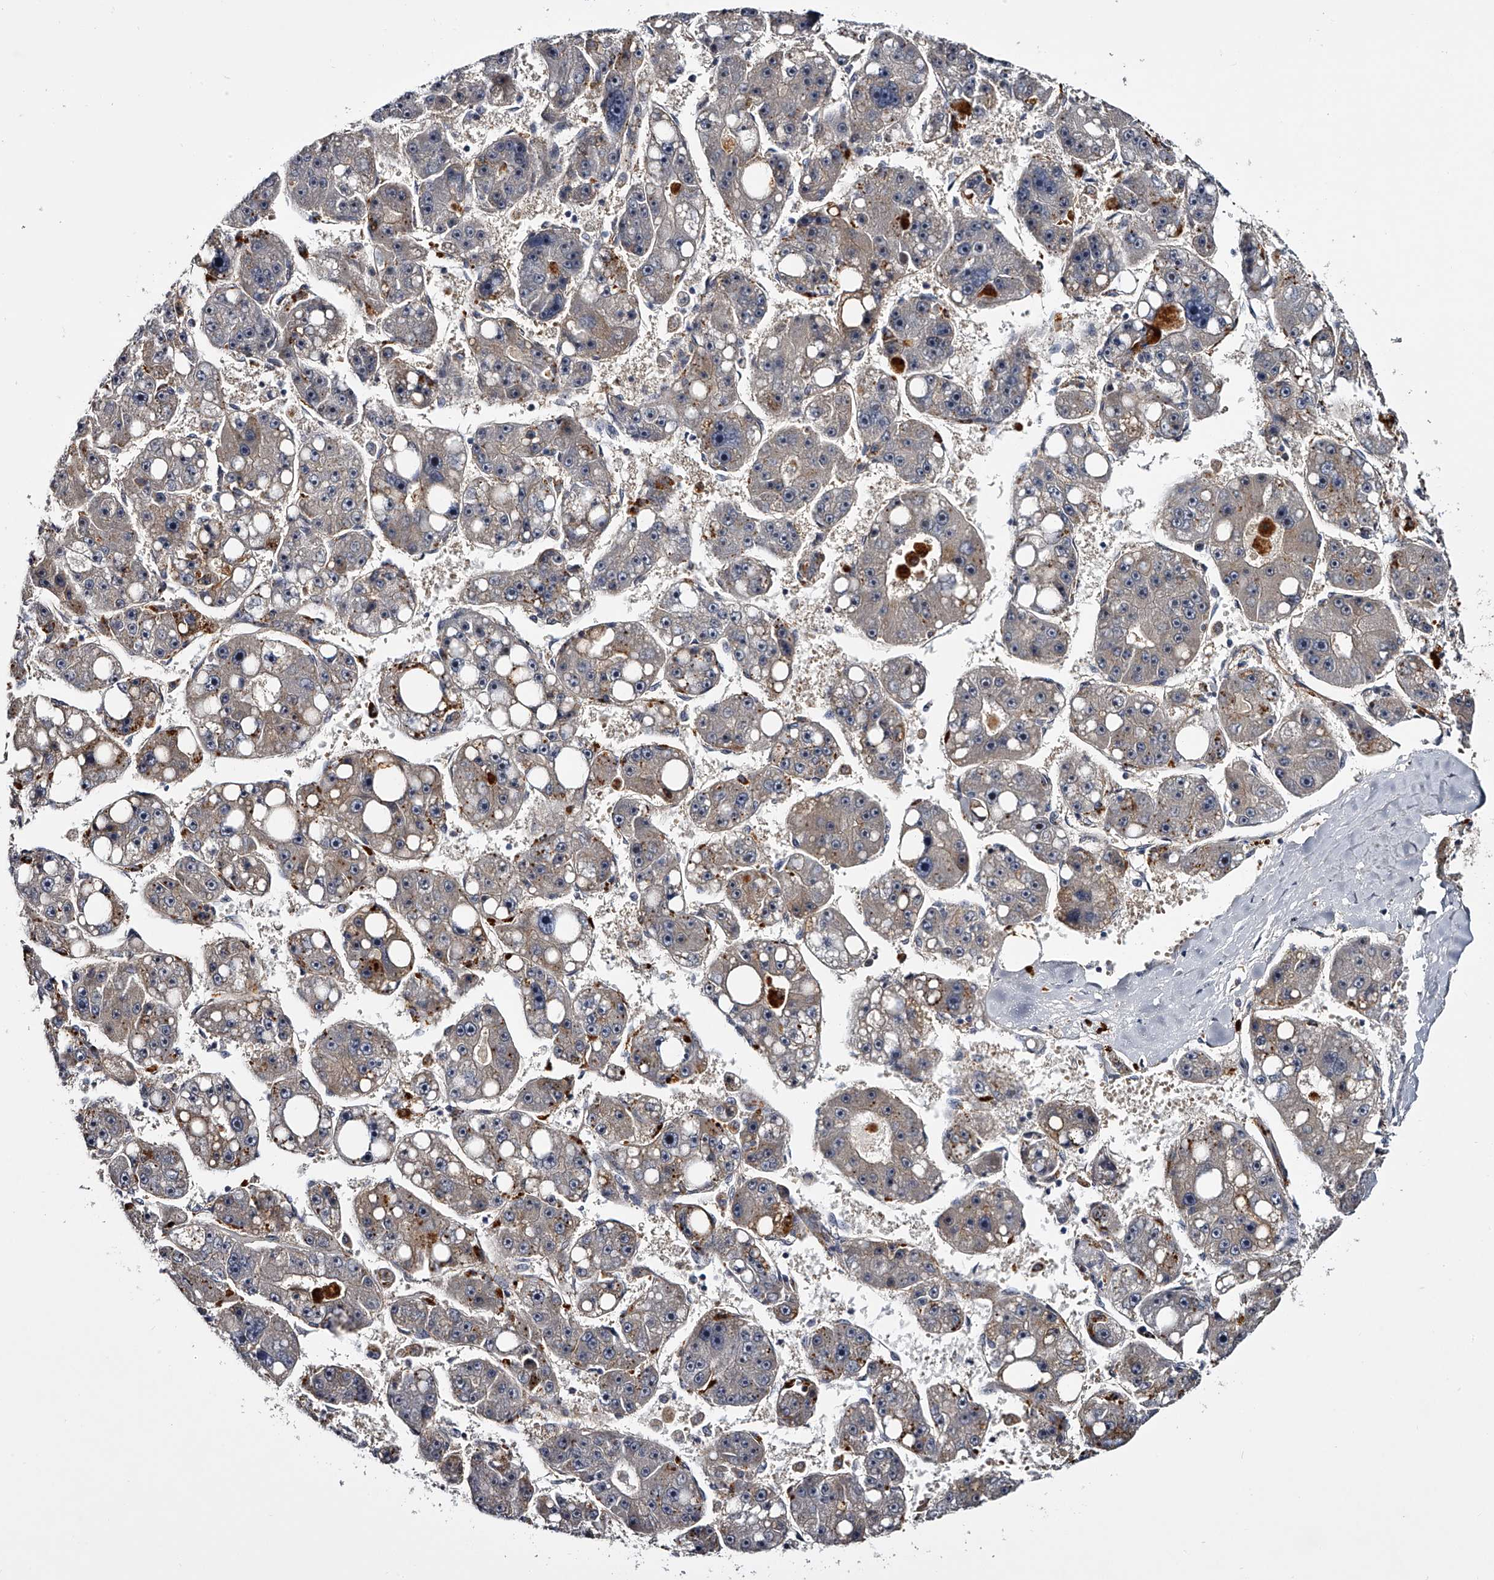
{"staining": {"intensity": "weak", "quantity": "<25%", "location": "nuclear"}, "tissue": "liver cancer", "cell_type": "Tumor cells", "image_type": "cancer", "snomed": [{"axis": "morphology", "description": "Carcinoma, Hepatocellular, NOS"}, {"axis": "topography", "description": "Liver"}], "caption": "This is a histopathology image of IHC staining of liver hepatocellular carcinoma, which shows no expression in tumor cells. (DAB (3,3'-diaminobenzidine) IHC visualized using brightfield microscopy, high magnification).", "gene": "MDN1", "patient": {"sex": "female", "age": 61}}